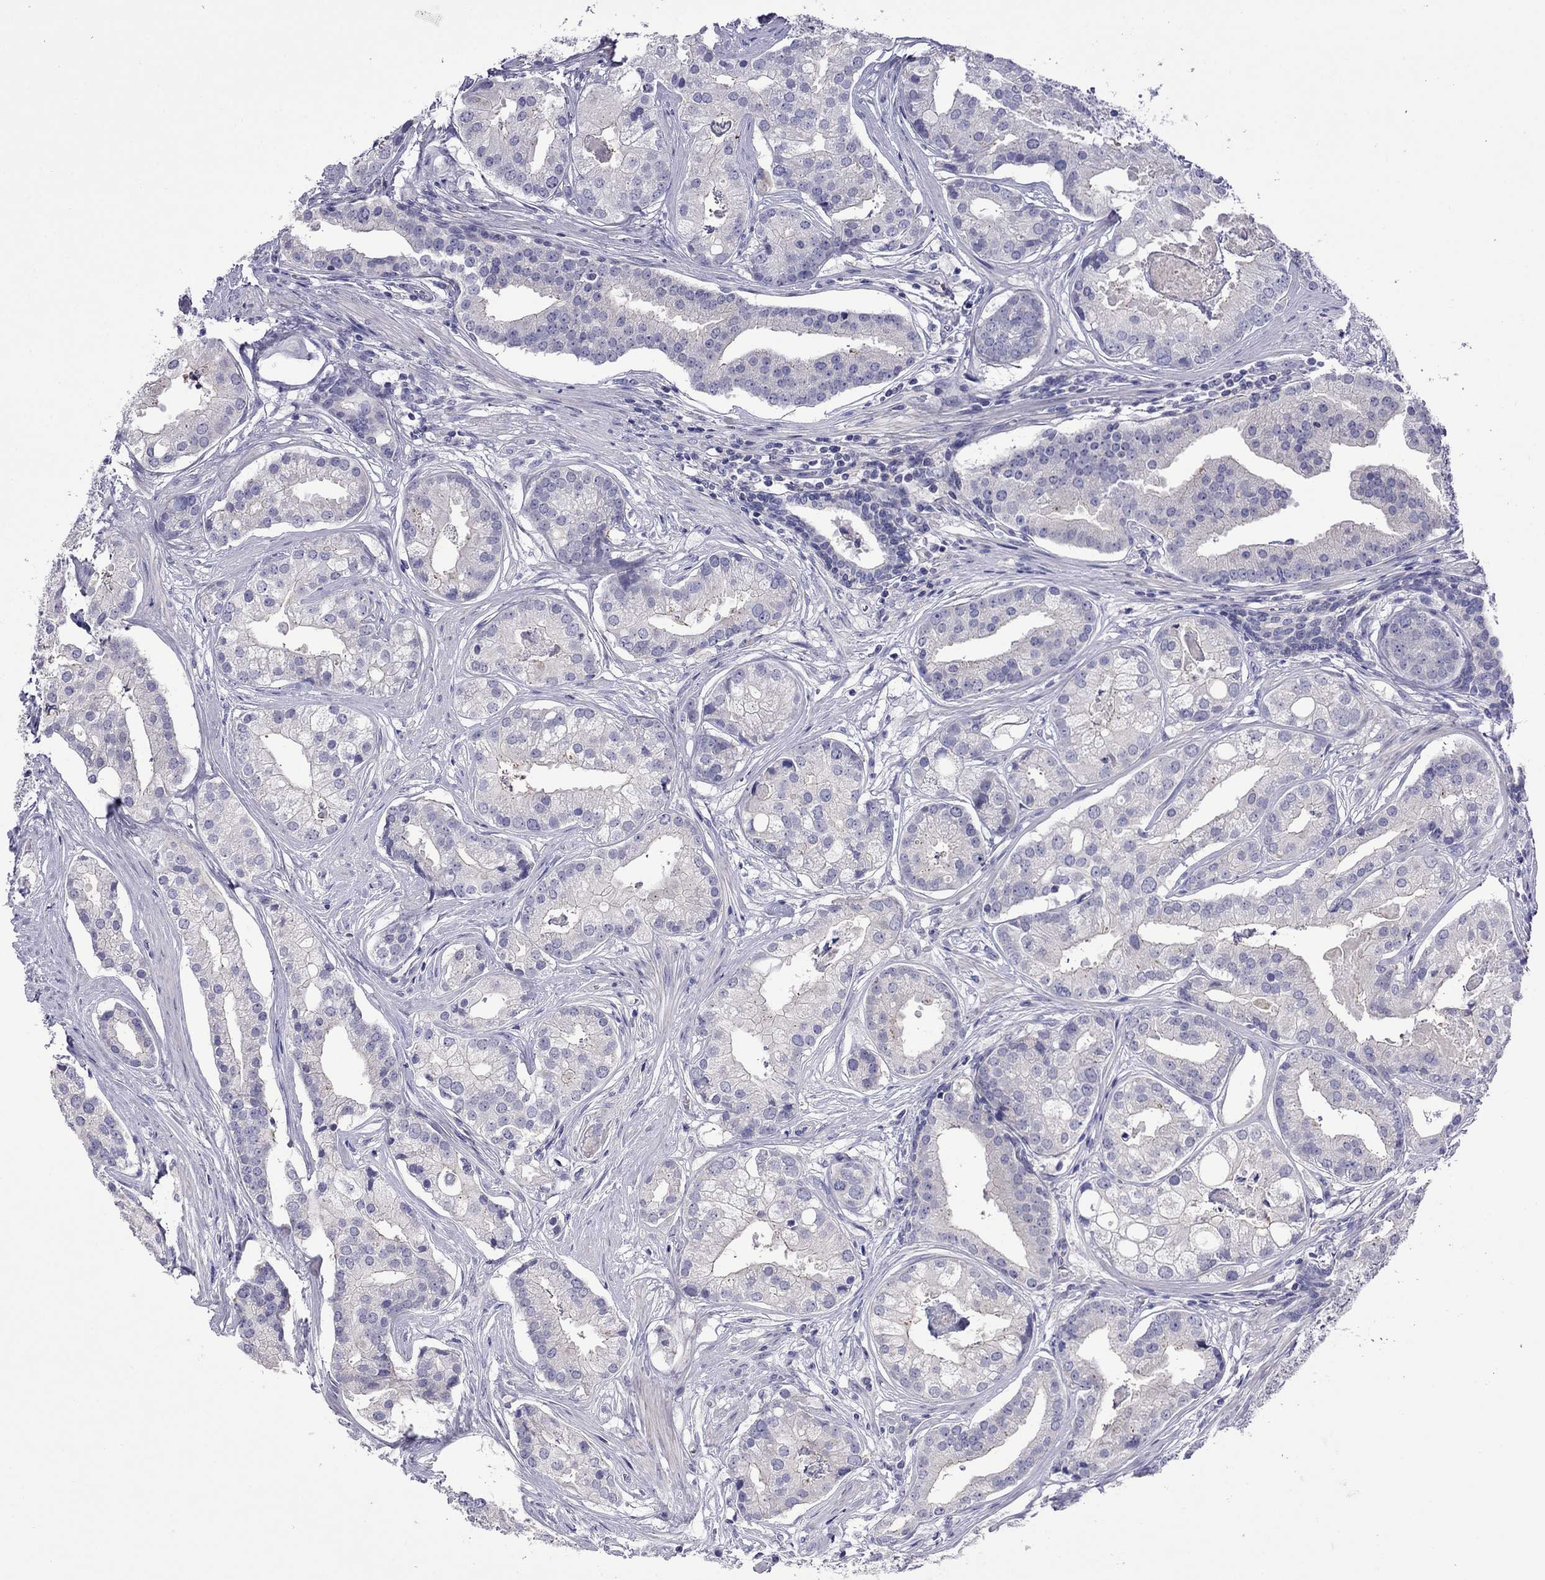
{"staining": {"intensity": "negative", "quantity": "none", "location": "none"}, "tissue": "prostate cancer", "cell_type": "Tumor cells", "image_type": "cancer", "snomed": [{"axis": "morphology", "description": "Adenocarcinoma, NOS"}, {"axis": "topography", "description": "Prostate and seminal vesicle, NOS"}, {"axis": "topography", "description": "Prostate"}], "caption": "Tumor cells show no significant protein positivity in adenocarcinoma (prostate). The staining was performed using DAB (3,3'-diaminobenzidine) to visualize the protein expression in brown, while the nuclei were stained in blue with hematoxylin (Magnification: 20x).", "gene": "STAR", "patient": {"sex": "male", "age": 44}}